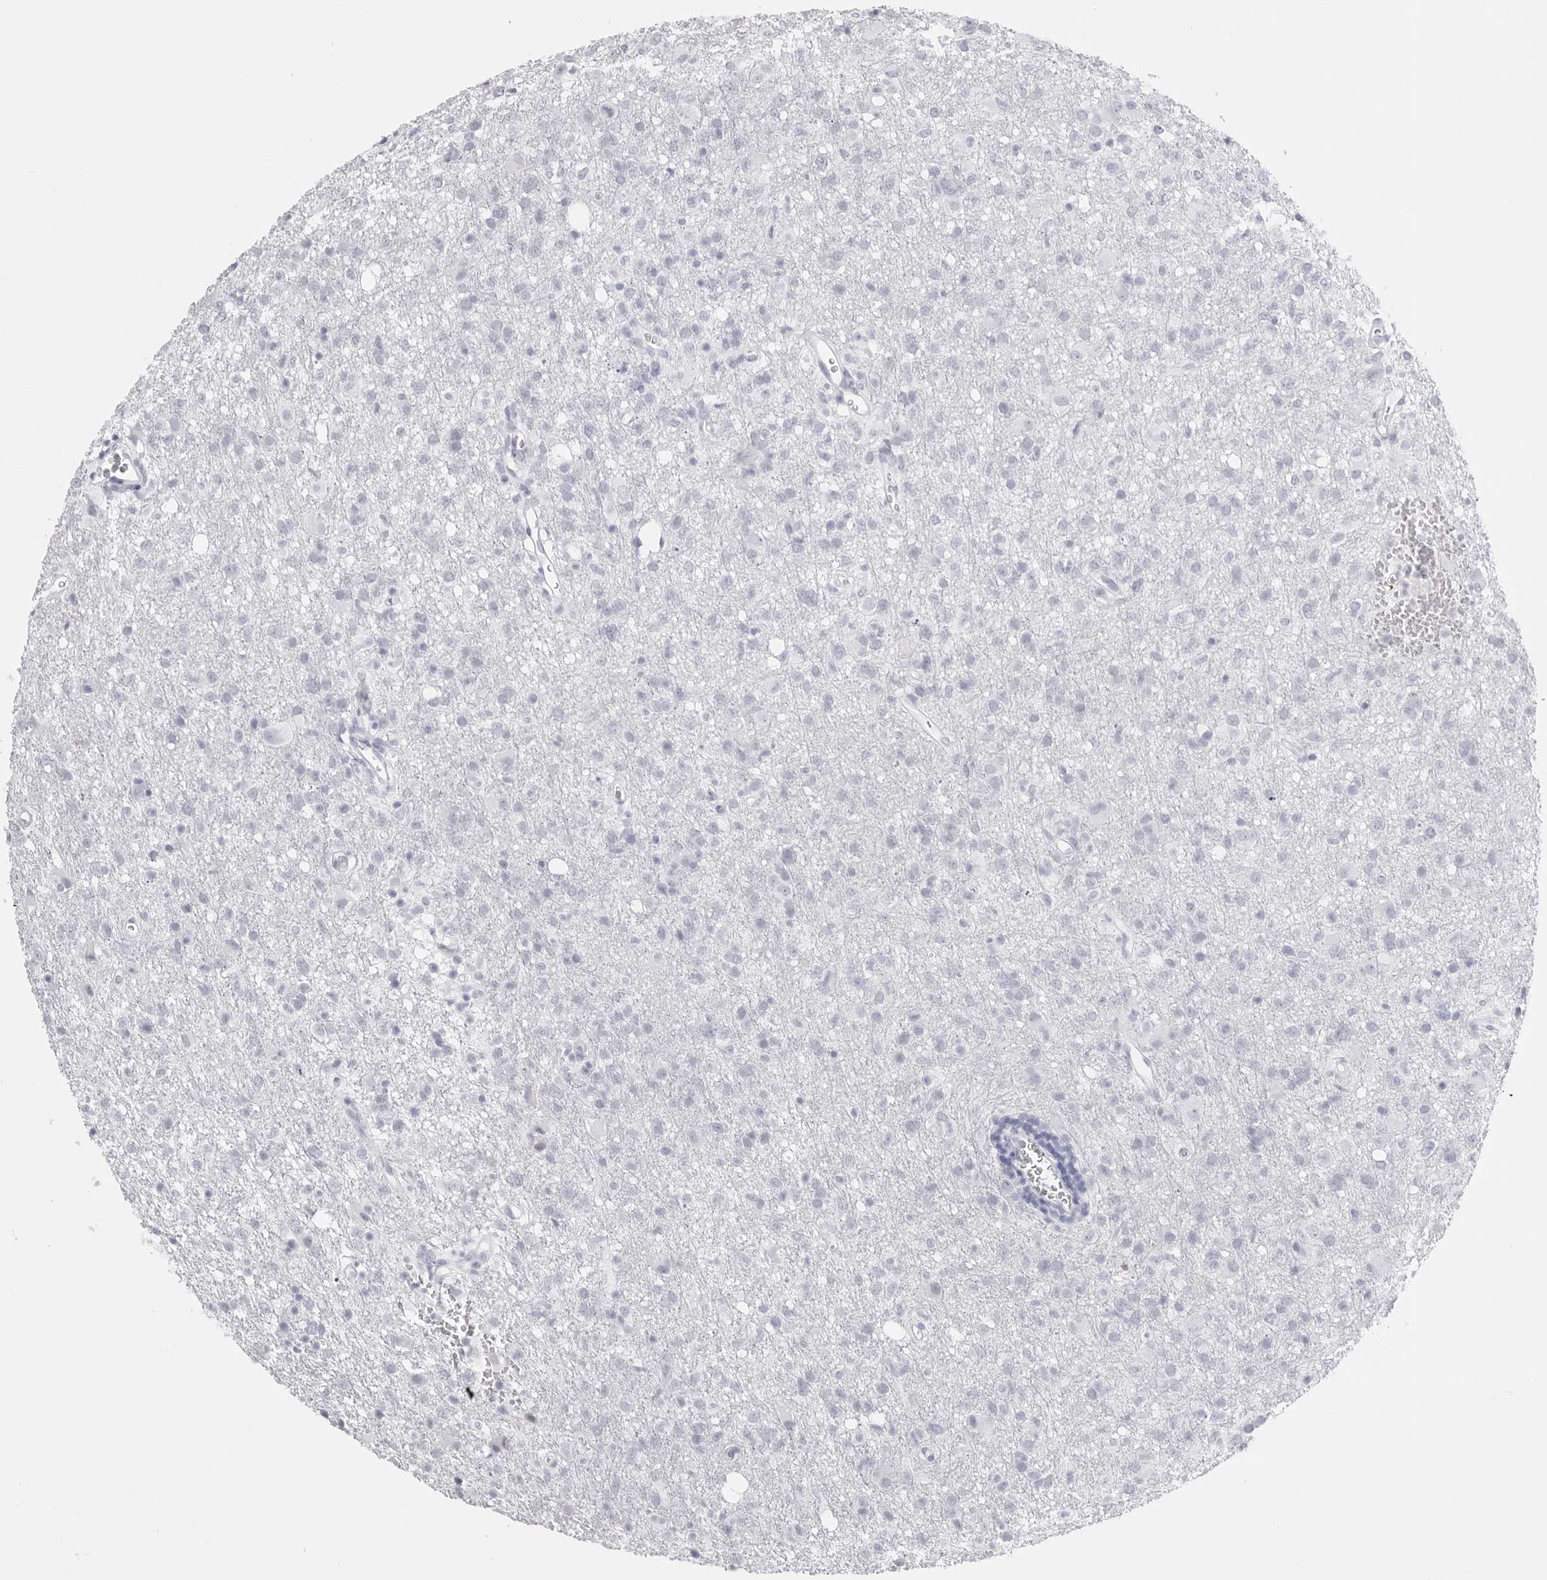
{"staining": {"intensity": "negative", "quantity": "none", "location": "none"}, "tissue": "glioma", "cell_type": "Tumor cells", "image_type": "cancer", "snomed": [{"axis": "morphology", "description": "Glioma, malignant, High grade"}, {"axis": "topography", "description": "Brain"}], "caption": "The histopathology image demonstrates no staining of tumor cells in glioma.", "gene": "TSSK1B", "patient": {"sex": "female", "age": 57}}